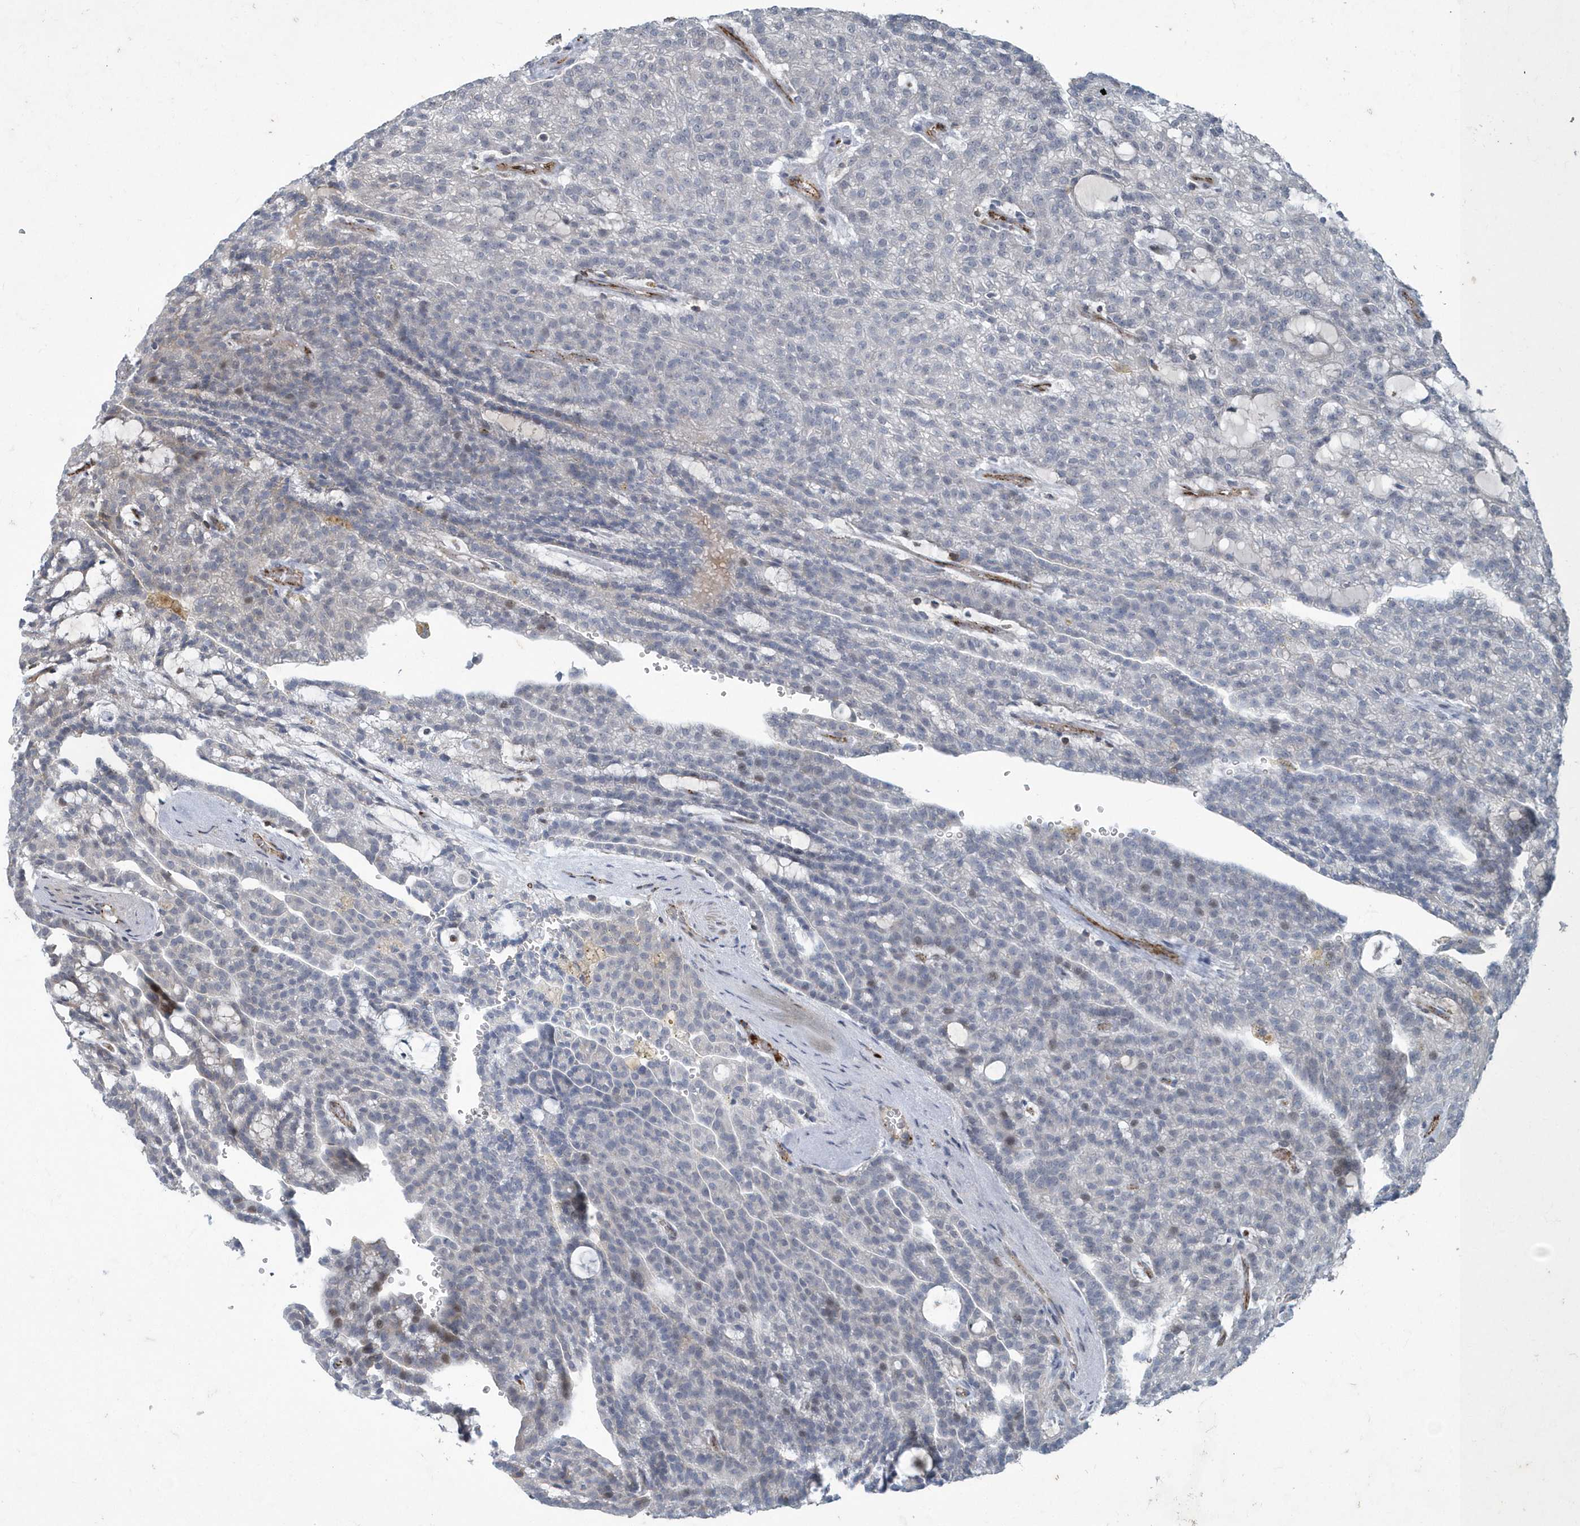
{"staining": {"intensity": "negative", "quantity": "none", "location": "none"}, "tissue": "renal cancer", "cell_type": "Tumor cells", "image_type": "cancer", "snomed": [{"axis": "morphology", "description": "Adenocarcinoma, NOS"}, {"axis": "topography", "description": "Kidney"}], "caption": "A histopathology image of adenocarcinoma (renal) stained for a protein displays no brown staining in tumor cells.", "gene": "N4BP2", "patient": {"sex": "male", "age": 63}}